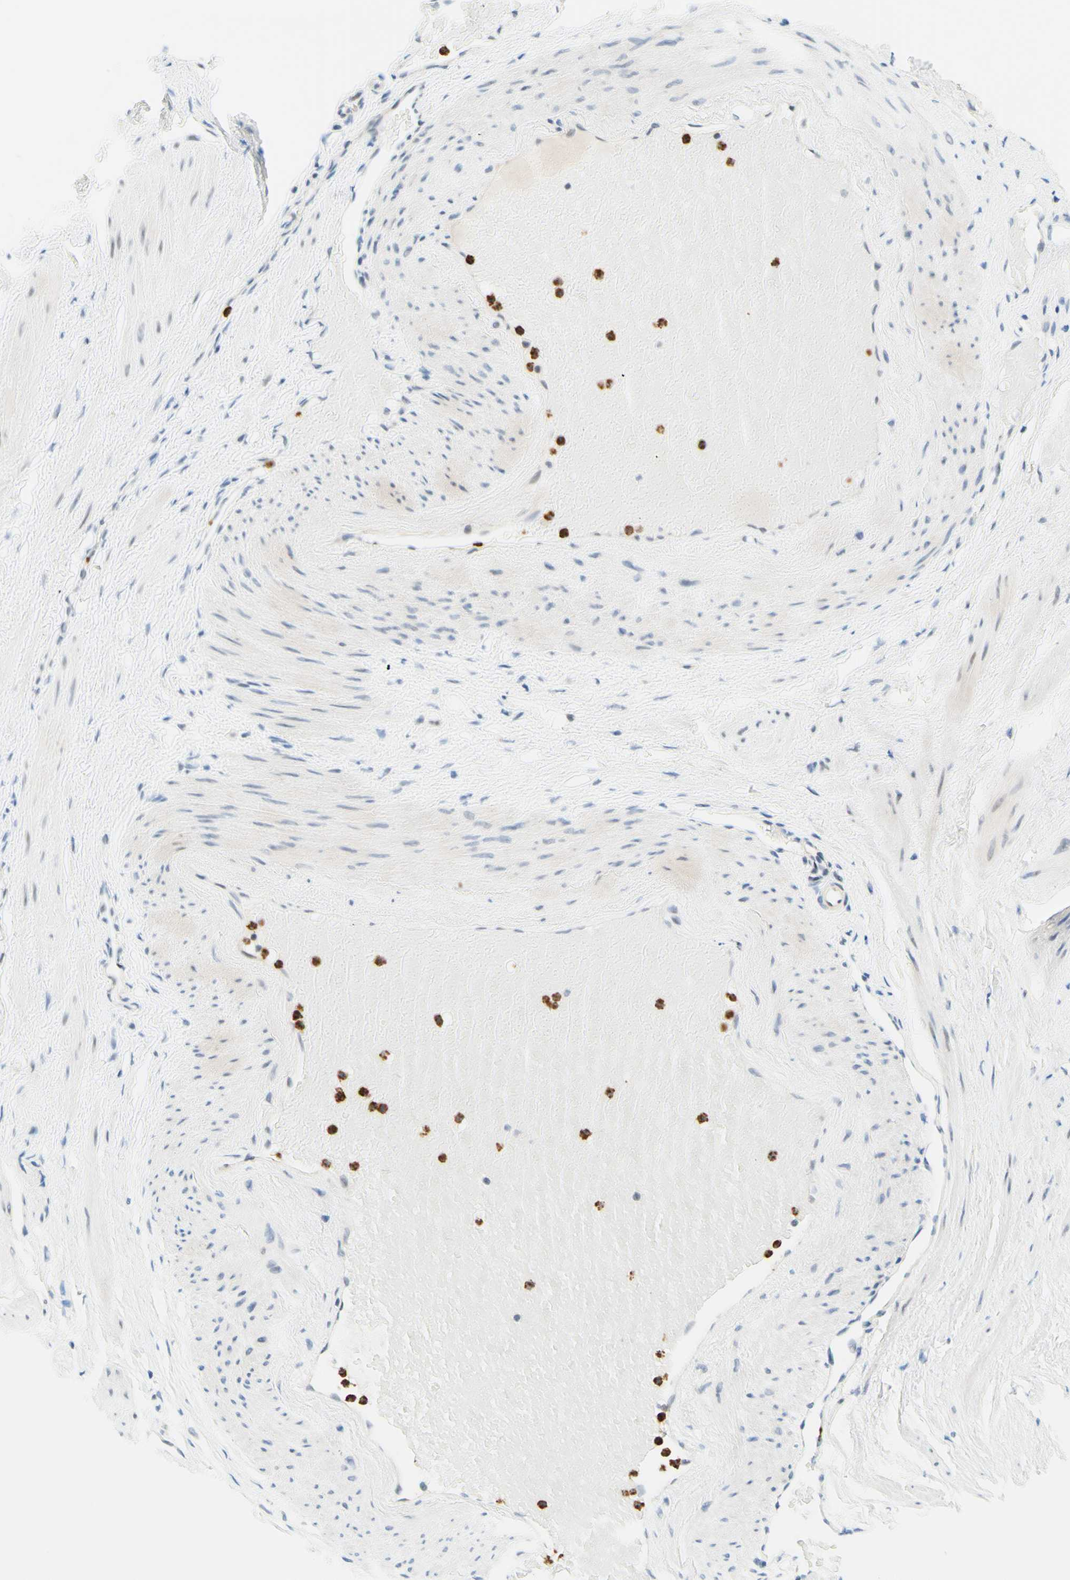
{"staining": {"intensity": "negative", "quantity": "none", "location": "none"}, "tissue": "adipose tissue", "cell_type": "Adipocytes", "image_type": "normal", "snomed": [{"axis": "morphology", "description": "Normal tissue, NOS"}, {"axis": "topography", "description": "Soft tissue"}, {"axis": "topography", "description": "Vascular tissue"}], "caption": "Adipocytes show no significant positivity in benign adipose tissue. Nuclei are stained in blue.", "gene": "TREM2", "patient": {"sex": "female", "age": 35}}